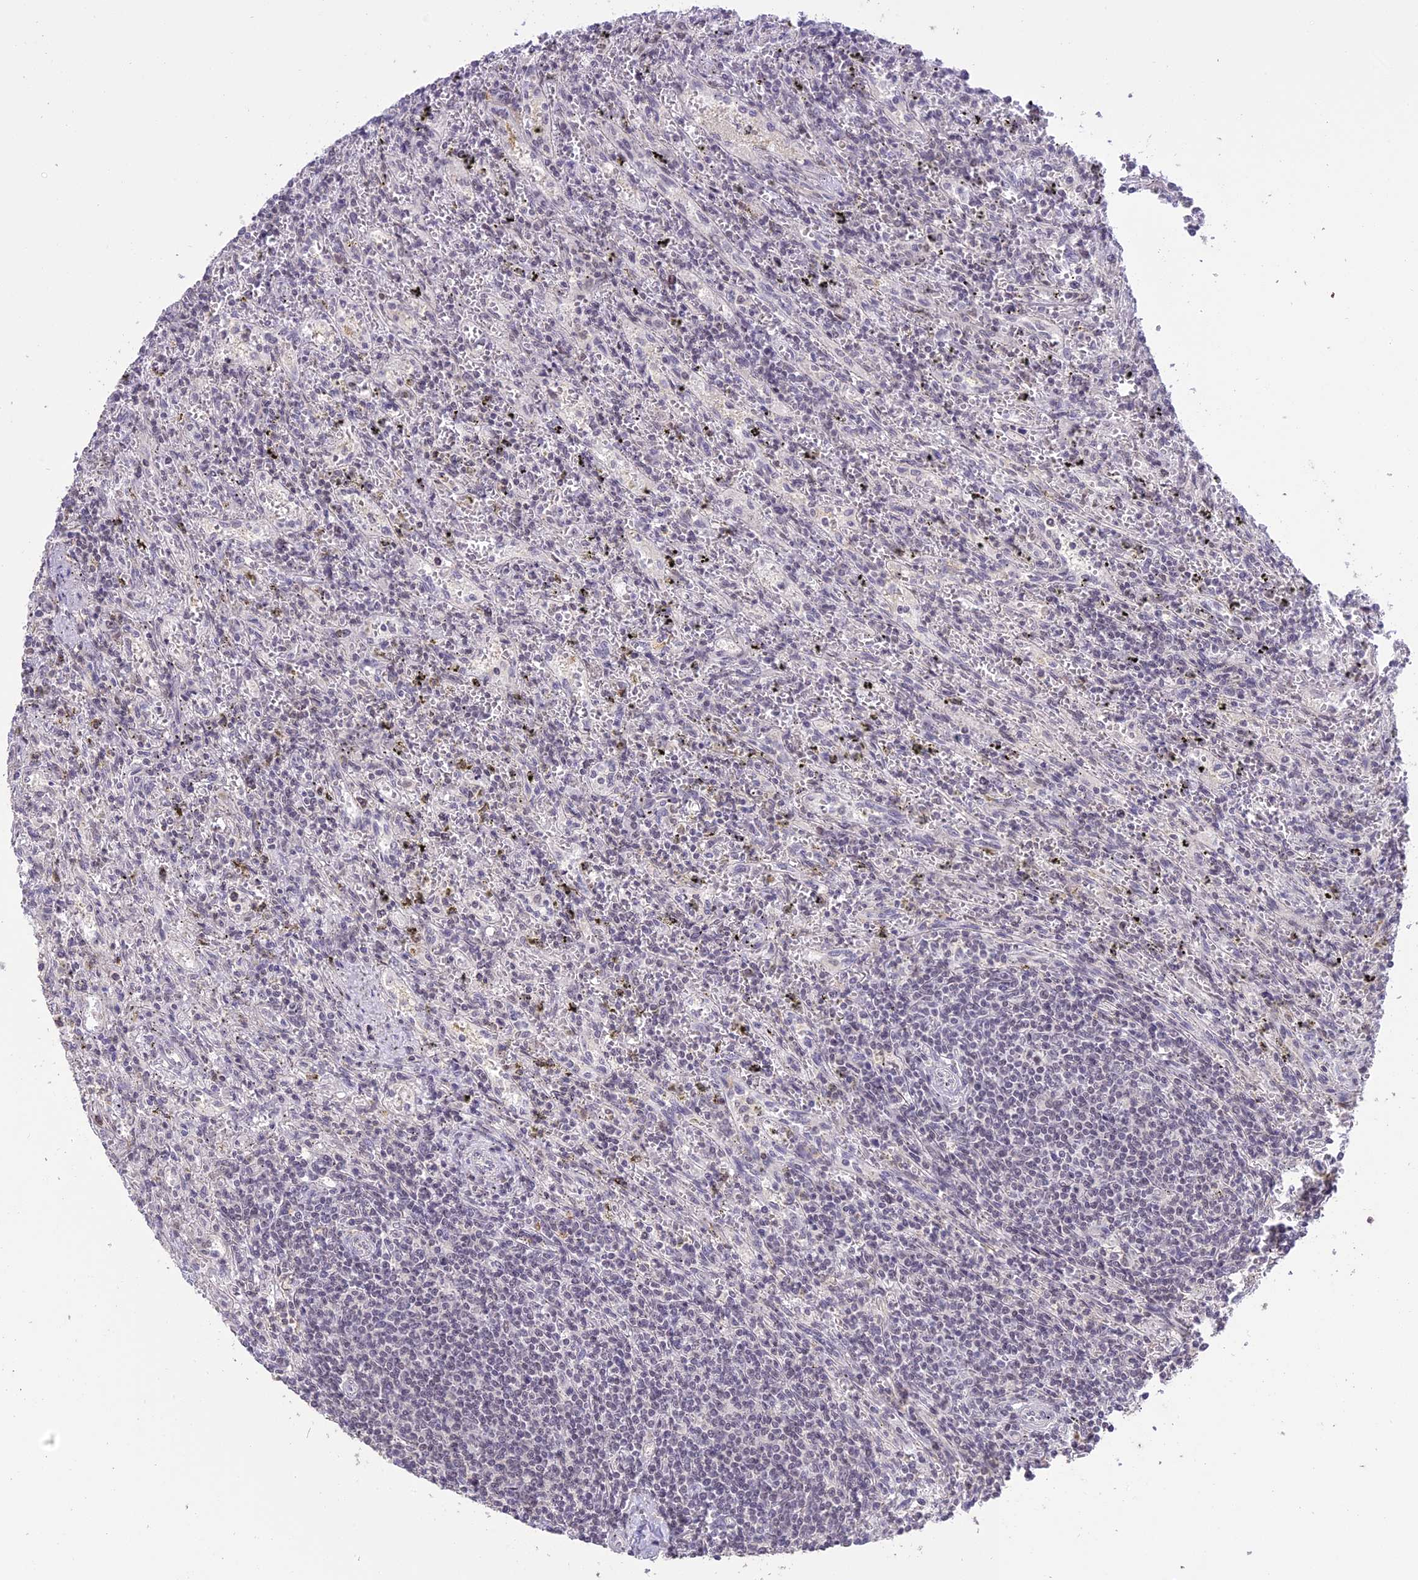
{"staining": {"intensity": "negative", "quantity": "none", "location": "none"}, "tissue": "lymphoma", "cell_type": "Tumor cells", "image_type": "cancer", "snomed": [{"axis": "morphology", "description": "Malignant lymphoma, non-Hodgkin's type, Low grade"}, {"axis": "topography", "description": "Spleen"}], "caption": "An image of human lymphoma is negative for staining in tumor cells.", "gene": "TIGD7", "patient": {"sex": "male", "age": 76}}